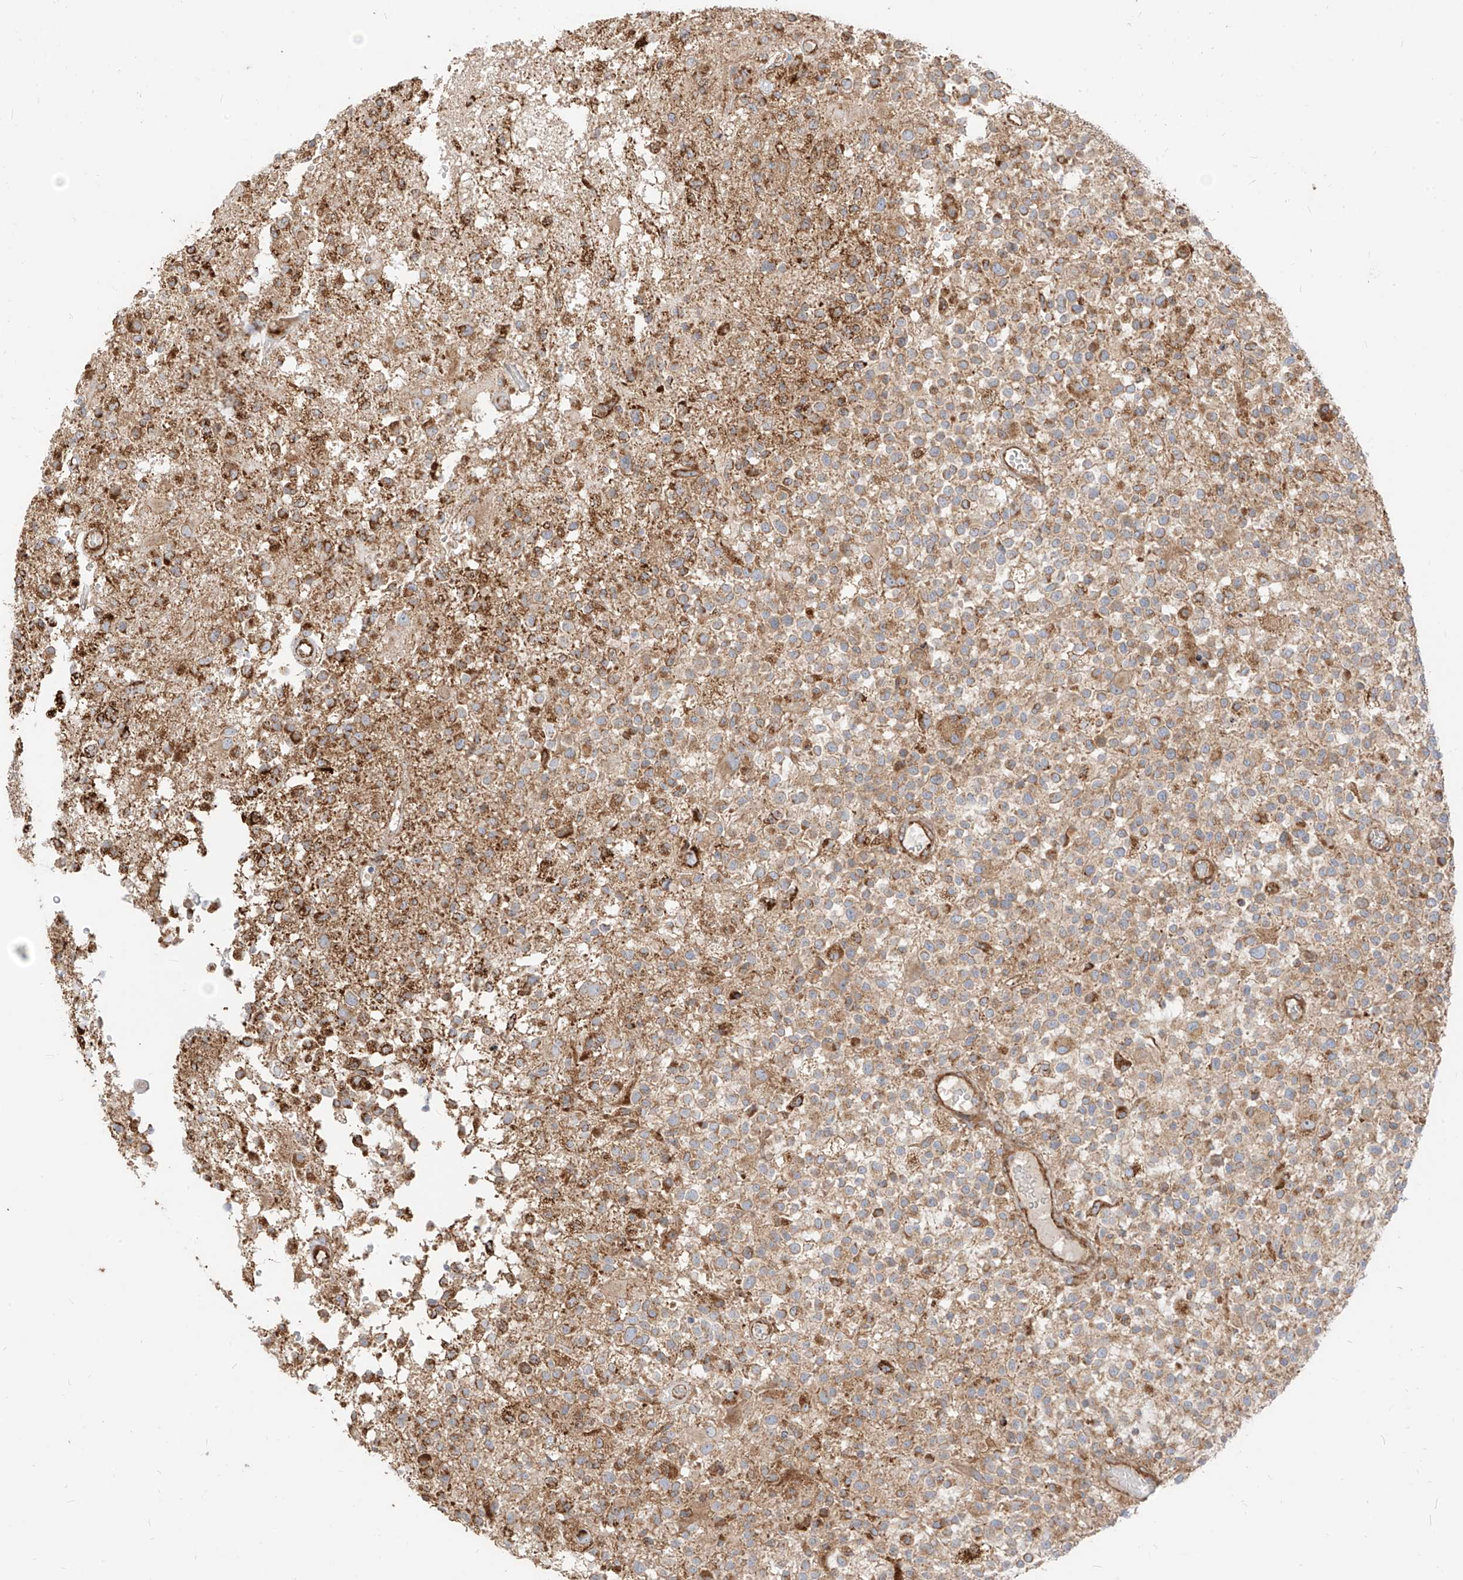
{"staining": {"intensity": "moderate", "quantity": "25%-75%", "location": "cytoplasmic/membranous"}, "tissue": "glioma", "cell_type": "Tumor cells", "image_type": "cancer", "snomed": [{"axis": "morphology", "description": "Glioma, malignant, High grade"}, {"axis": "morphology", "description": "Glioblastoma, NOS"}, {"axis": "topography", "description": "Brain"}], "caption": "Human malignant glioma (high-grade) stained with a brown dye exhibits moderate cytoplasmic/membranous positive positivity in about 25%-75% of tumor cells.", "gene": "PLCL1", "patient": {"sex": "male", "age": 60}}